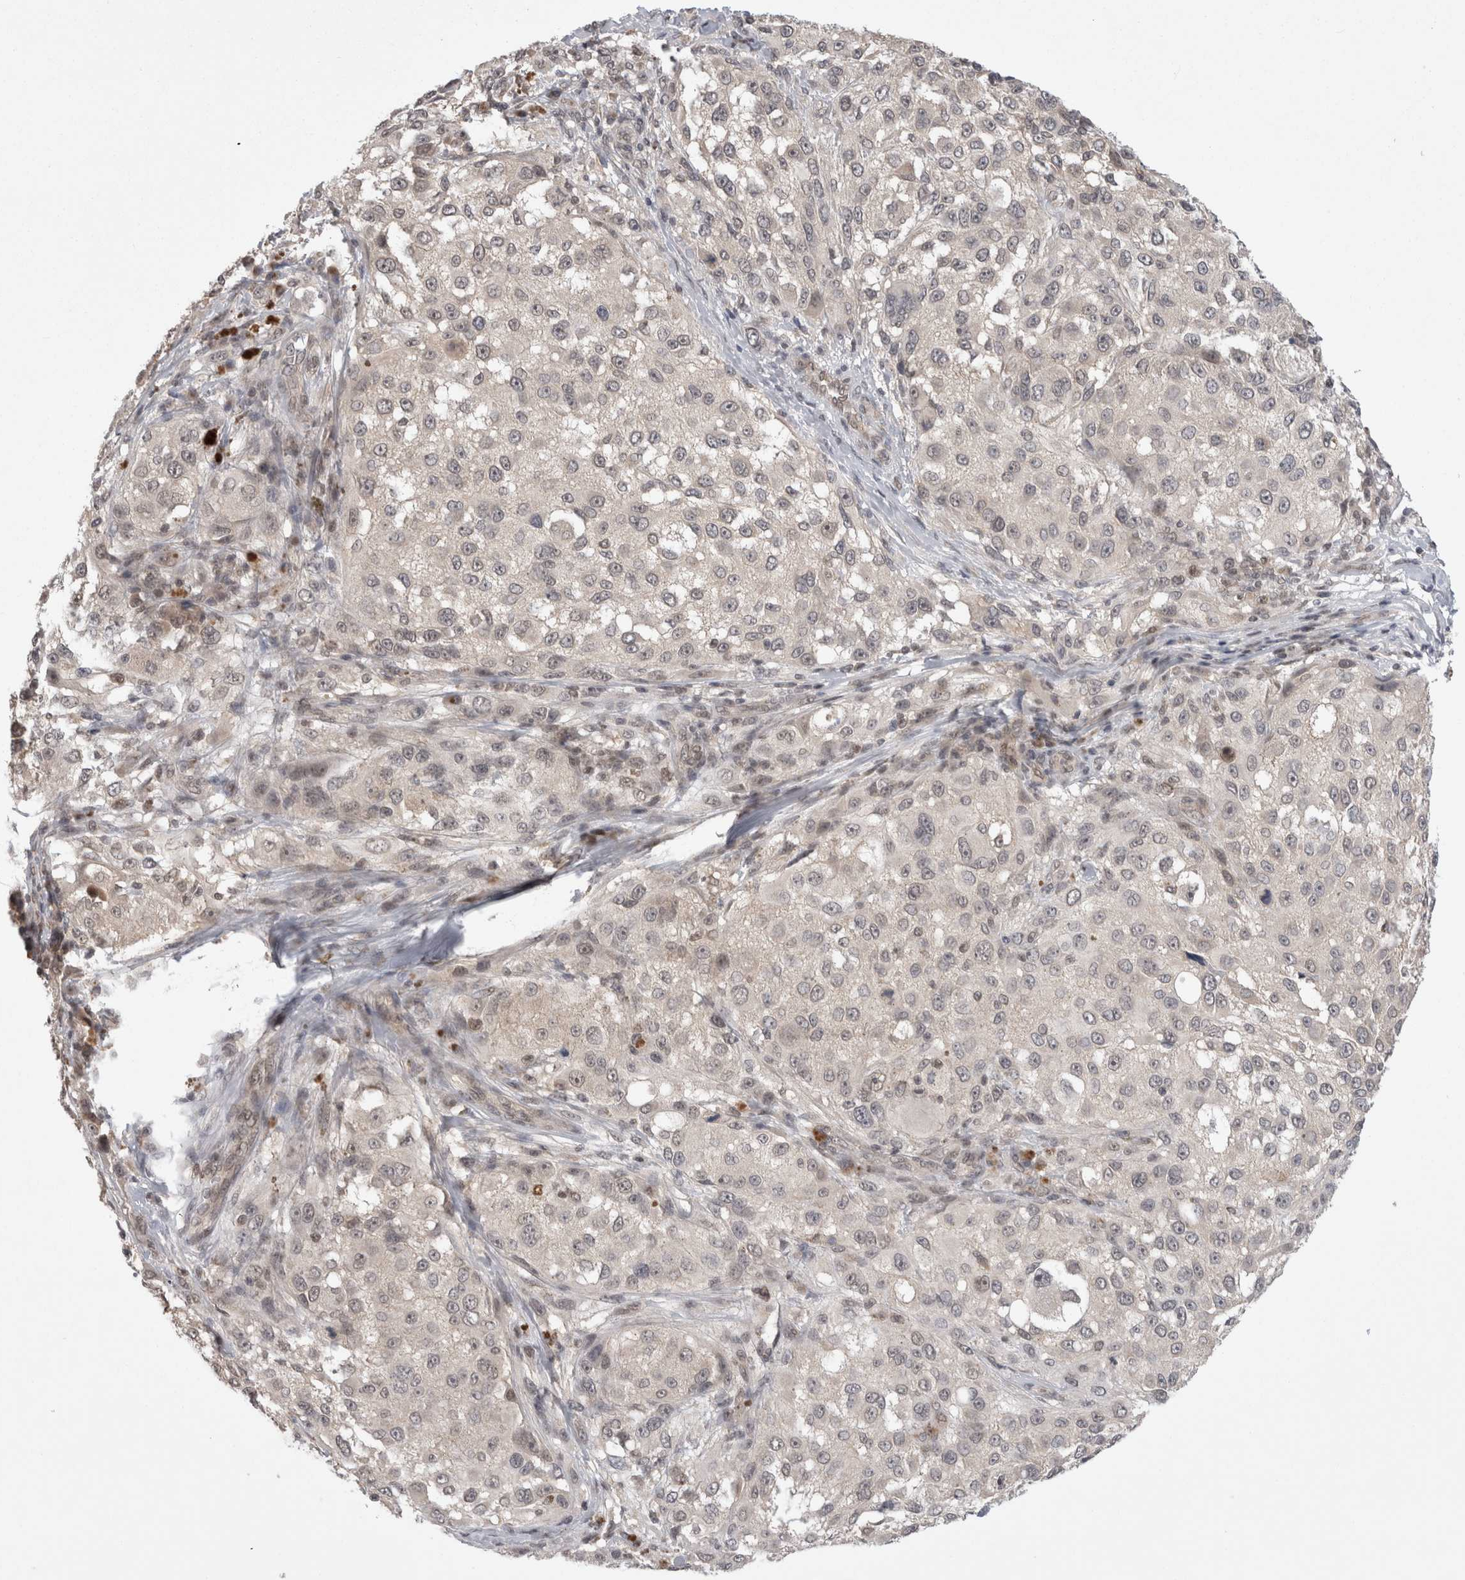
{"staining": {"intensity": "negative", "quantity": "none", "location": "none"}, "tissue": "melanoma", "cell_type": "Tumor cells", "image_type": "cancer", "snomed": [{"axis": "morphology", "description": "Necrosis, NOS"}, {"axis": "morphology", "description": "Malignant melanoma, NOS"}, {"axis": "topography", "description": "Skin"}], "caption": "An immunohistochemistry histopathology image of malignant melanoma is shown. There is no staining in tumor cells of malignant melanoma.", "gene": "ZNF341", "patient": {"sex": "female", "age": 87}}